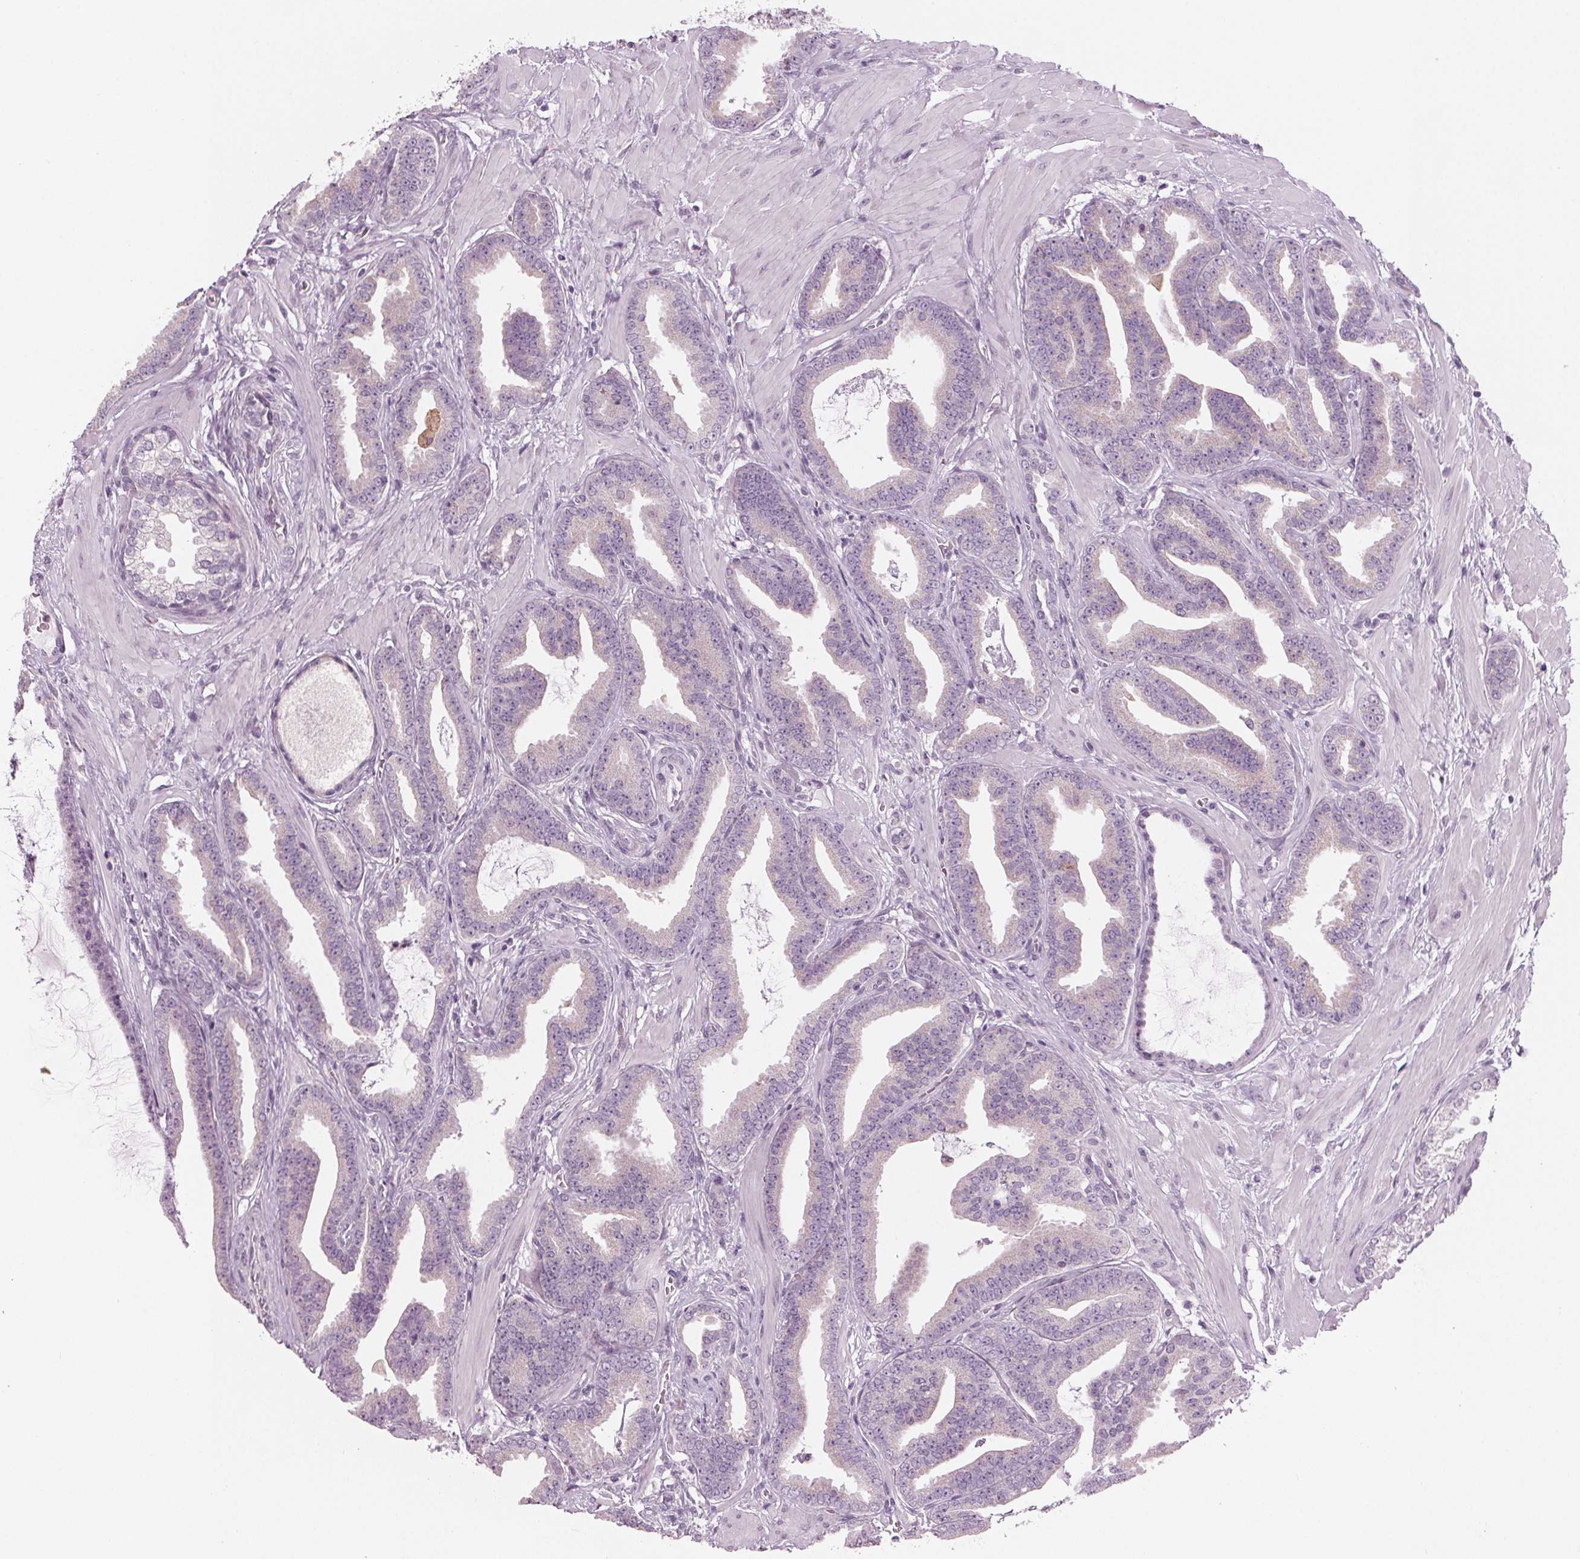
{"staining": {"intensity": "negative", "quantity": "none", "location": "none"}, "tissue": "prostate cancer", "cell_type": "Tumor cells", "image_type": "cancer", "snomed": [{"axis": "morphology", "description": "Adenocarcinoma, Low grade"}, {"axis": "topography", "description": "Prostate"}], "caption": "A micrograph of human prostate cancer (adenocarcinoma (low-grade)) is negative for staining in tumor cells.", "gene": "PRAP1", "patient": {"sex": "male", "age": 63}}